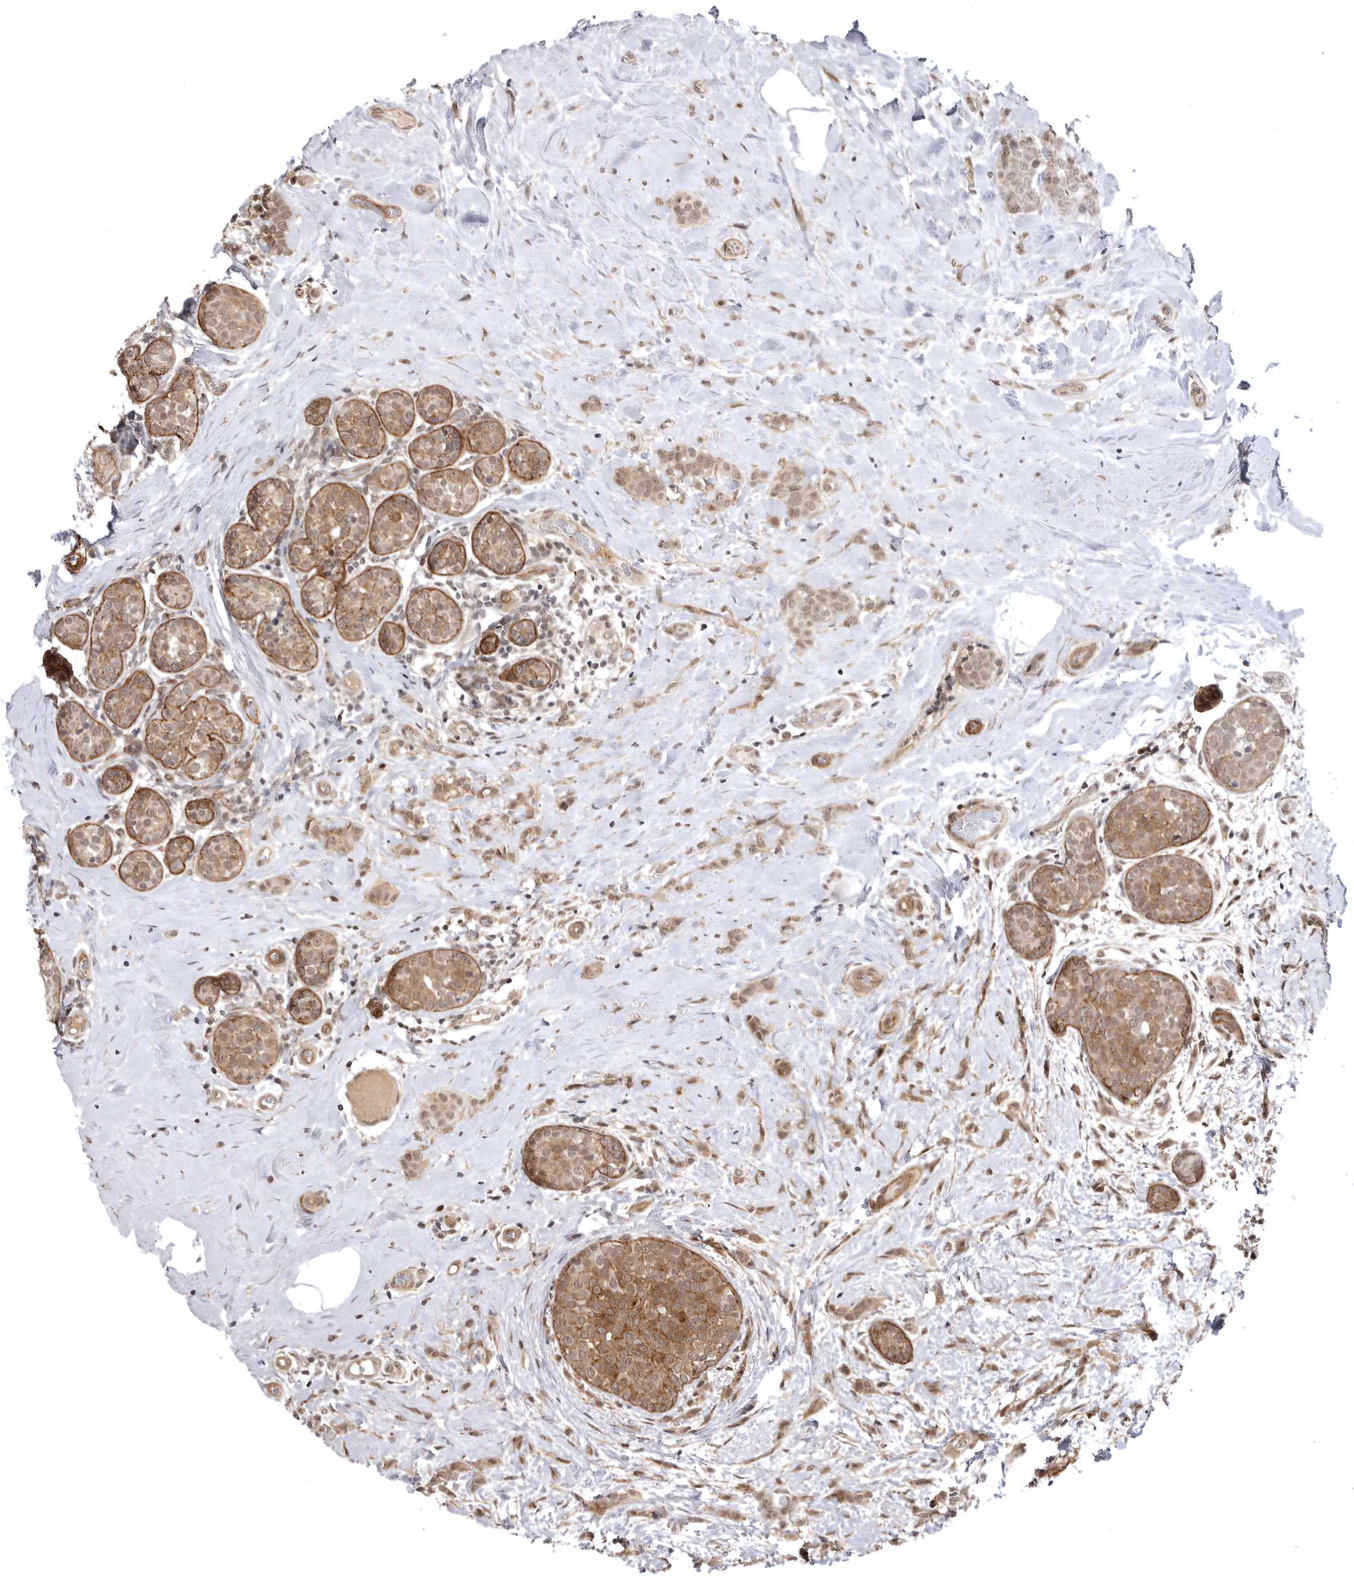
{"staining": {"intensity": "moderate", "quantity": ">75%", "location": "cytoplasmic/membranous,nuclear"}, "tissue": "breast cancer", "cell_type": "Tumor cells", "image_type": "cancer", "snomed": [{"axis": "morphology", "description": "Lobular carcinoma, in situ"}, {"axis": "morphology", "description": "Lobular carcinoma"}, {"axis": "topography", "description": "Breast"}], "caption": "Immunohistochemical staining of human breast cancer (lobular carcinoma) shows medium levels of moderate cytoplasmic/membranous and nuclear protein staining in approximately >75% of tumor cells.", "gene": "SORBS1", "patient": {"sex": "female", "age": 41}}